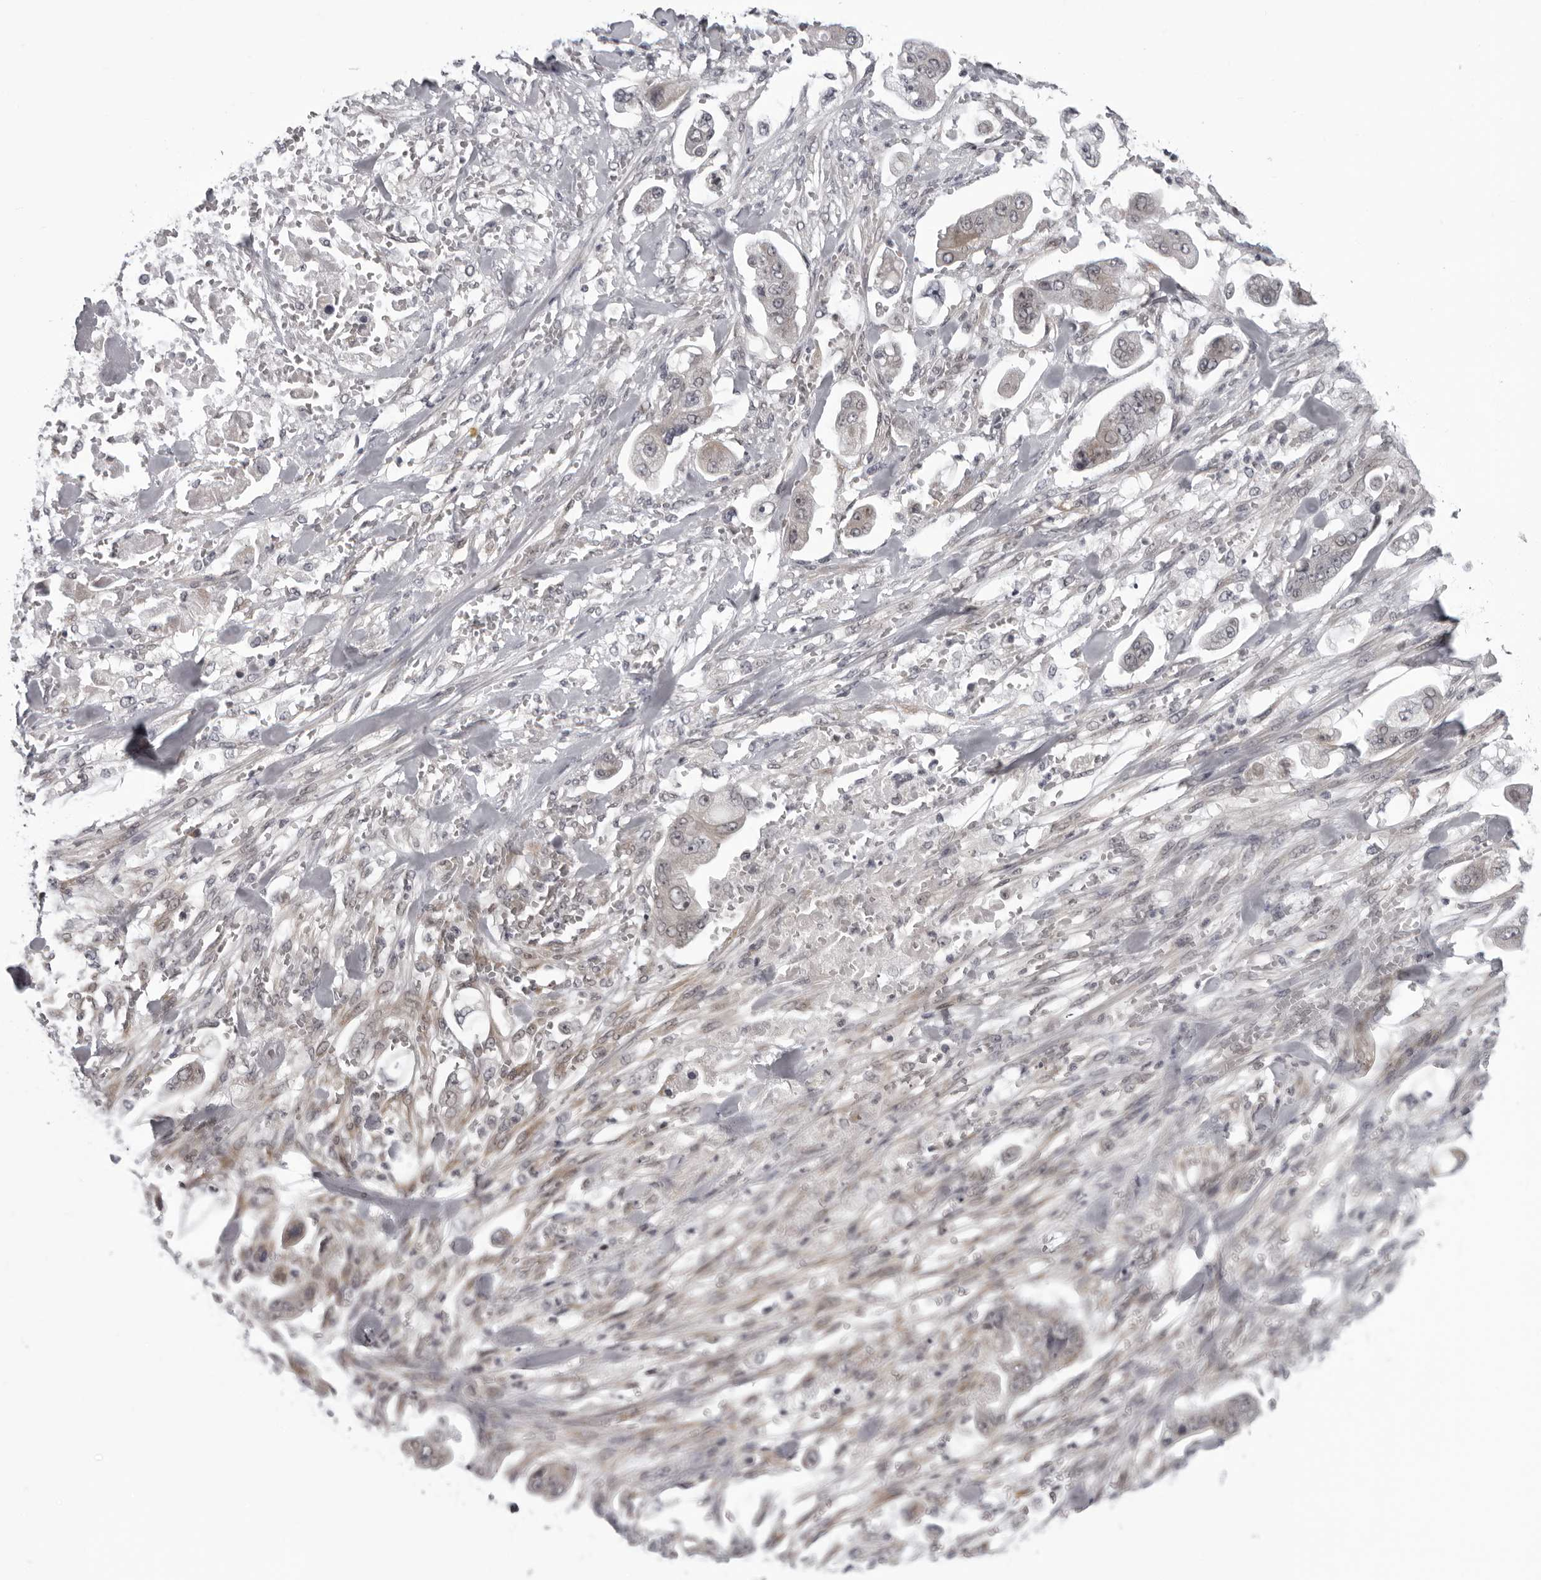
{"staining": {"intensity": "weak", "quantity": "<25%", "location": "cytoplasmic/membranous"}, "tissue": "stomach cancer", "cell_type": "Tumor cells", "image_type": "cancer", "snomed": [{"axis": "morphology", "description": "Adenocarcinoma, NOS"}, {"axis": "topography", "description": "Stomach"}], "caption": "IHC histopathology image of human stomach adenocarcinoma stained for a protein (brown), which shows no expression in tumor cells.", "gene": "MAPK12", "patient": {"sex": "male", "age": 62}}